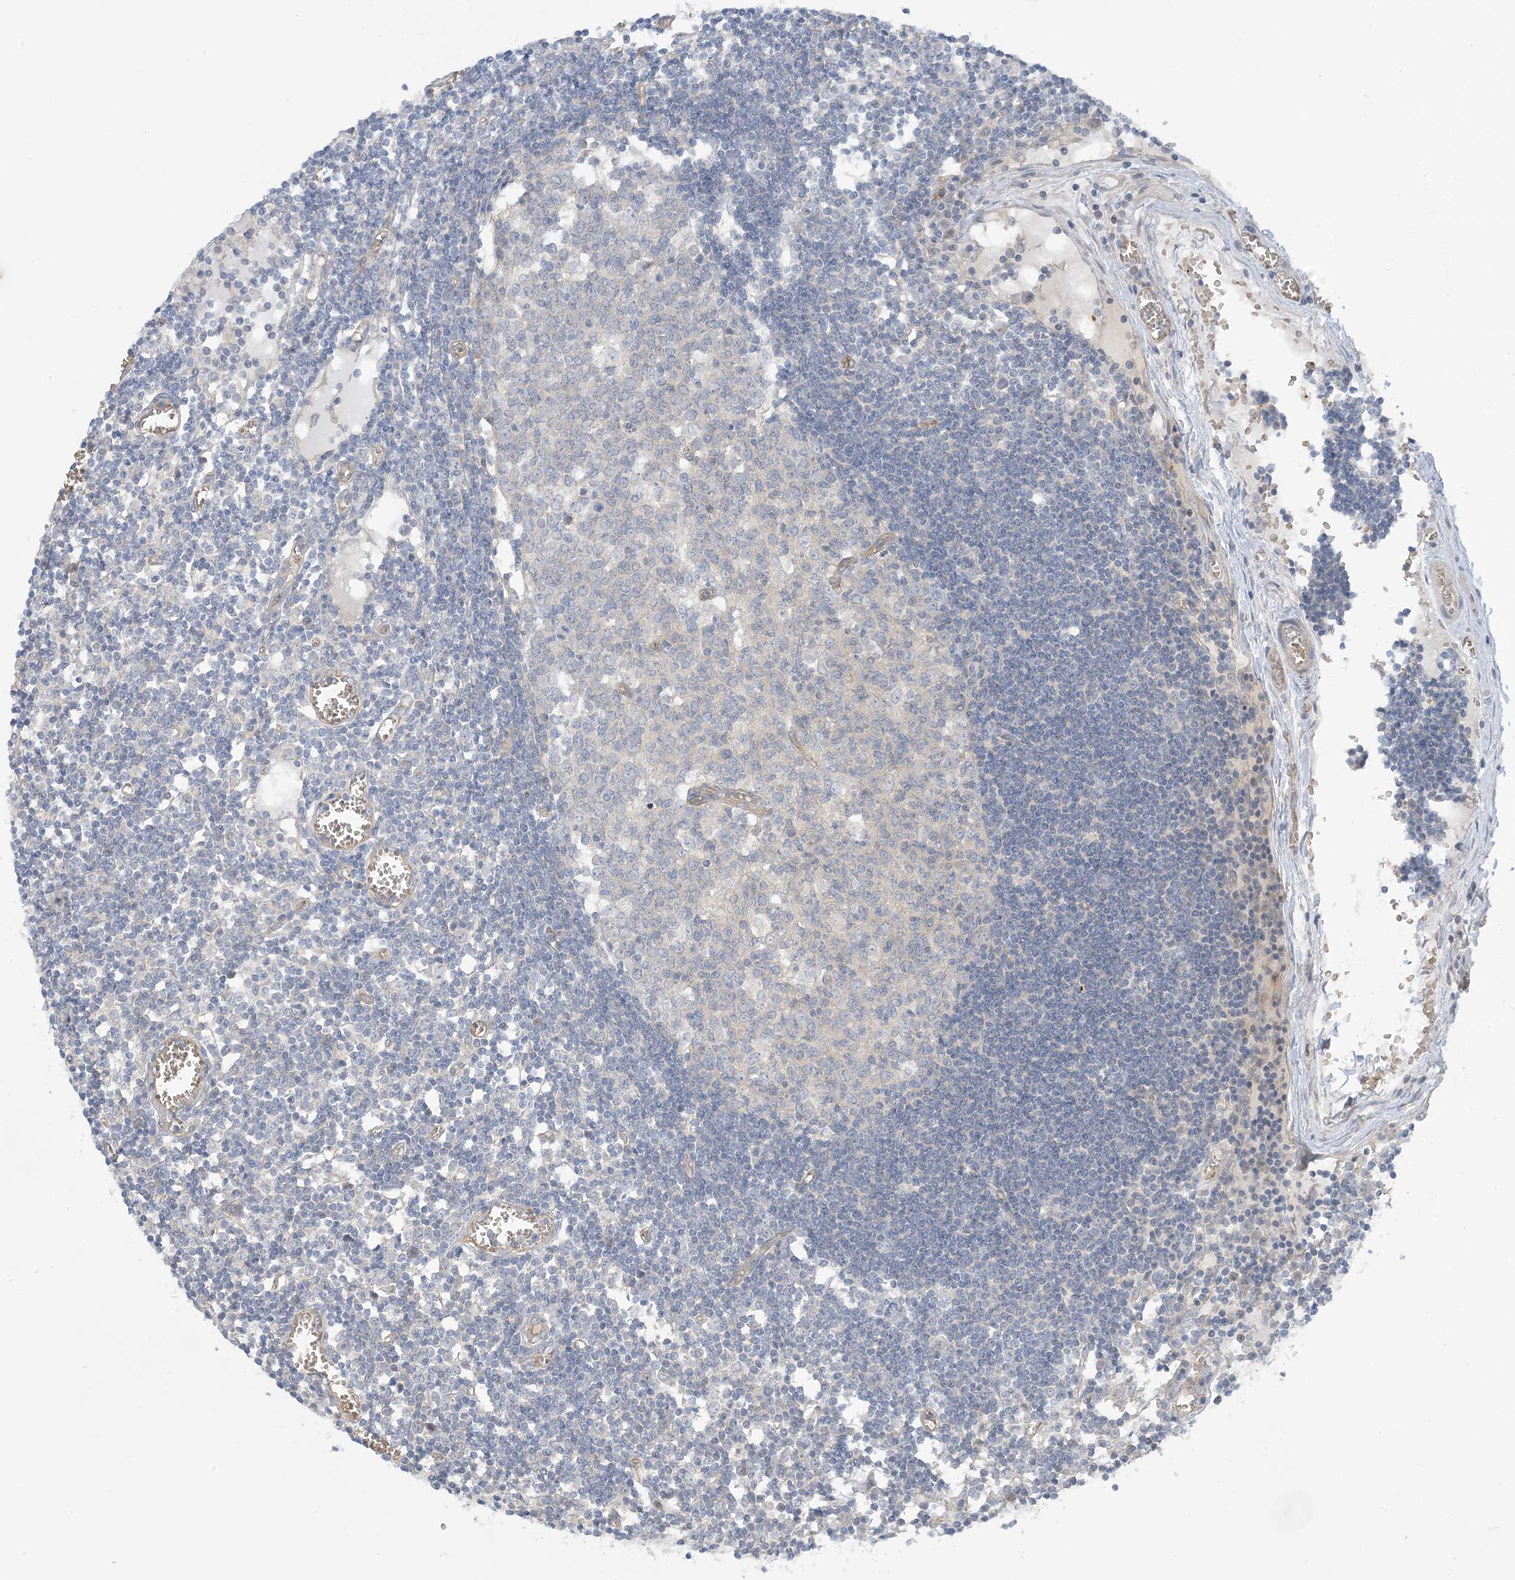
{"staining": {"intensity": "negative", "quantity": "none", "location": "none"}, "tissue": "lymph node", "cell_type": "Germinal center cells", "image_type": "normal", "snomed": [{"axis": "morphology", "description": "Normal tissue, NOS"}, {"axis": "topography", "description": "Lymph node"}], "caption": "Immunohistochemistry (IHC) histopathology image of benign lymph node: lymph node stained with DAB (3,3'-diaminobenzidine) reveals no significant protein positivity in germinal center cells. Brightfield microscopy of IHC stained with DAB (3,3'-diaminobenzidine) (brown) and hematoxylin (blue), captured at high magnification.", "gene": "ICMT", "patient": {"sex": "female", "age": 11}}